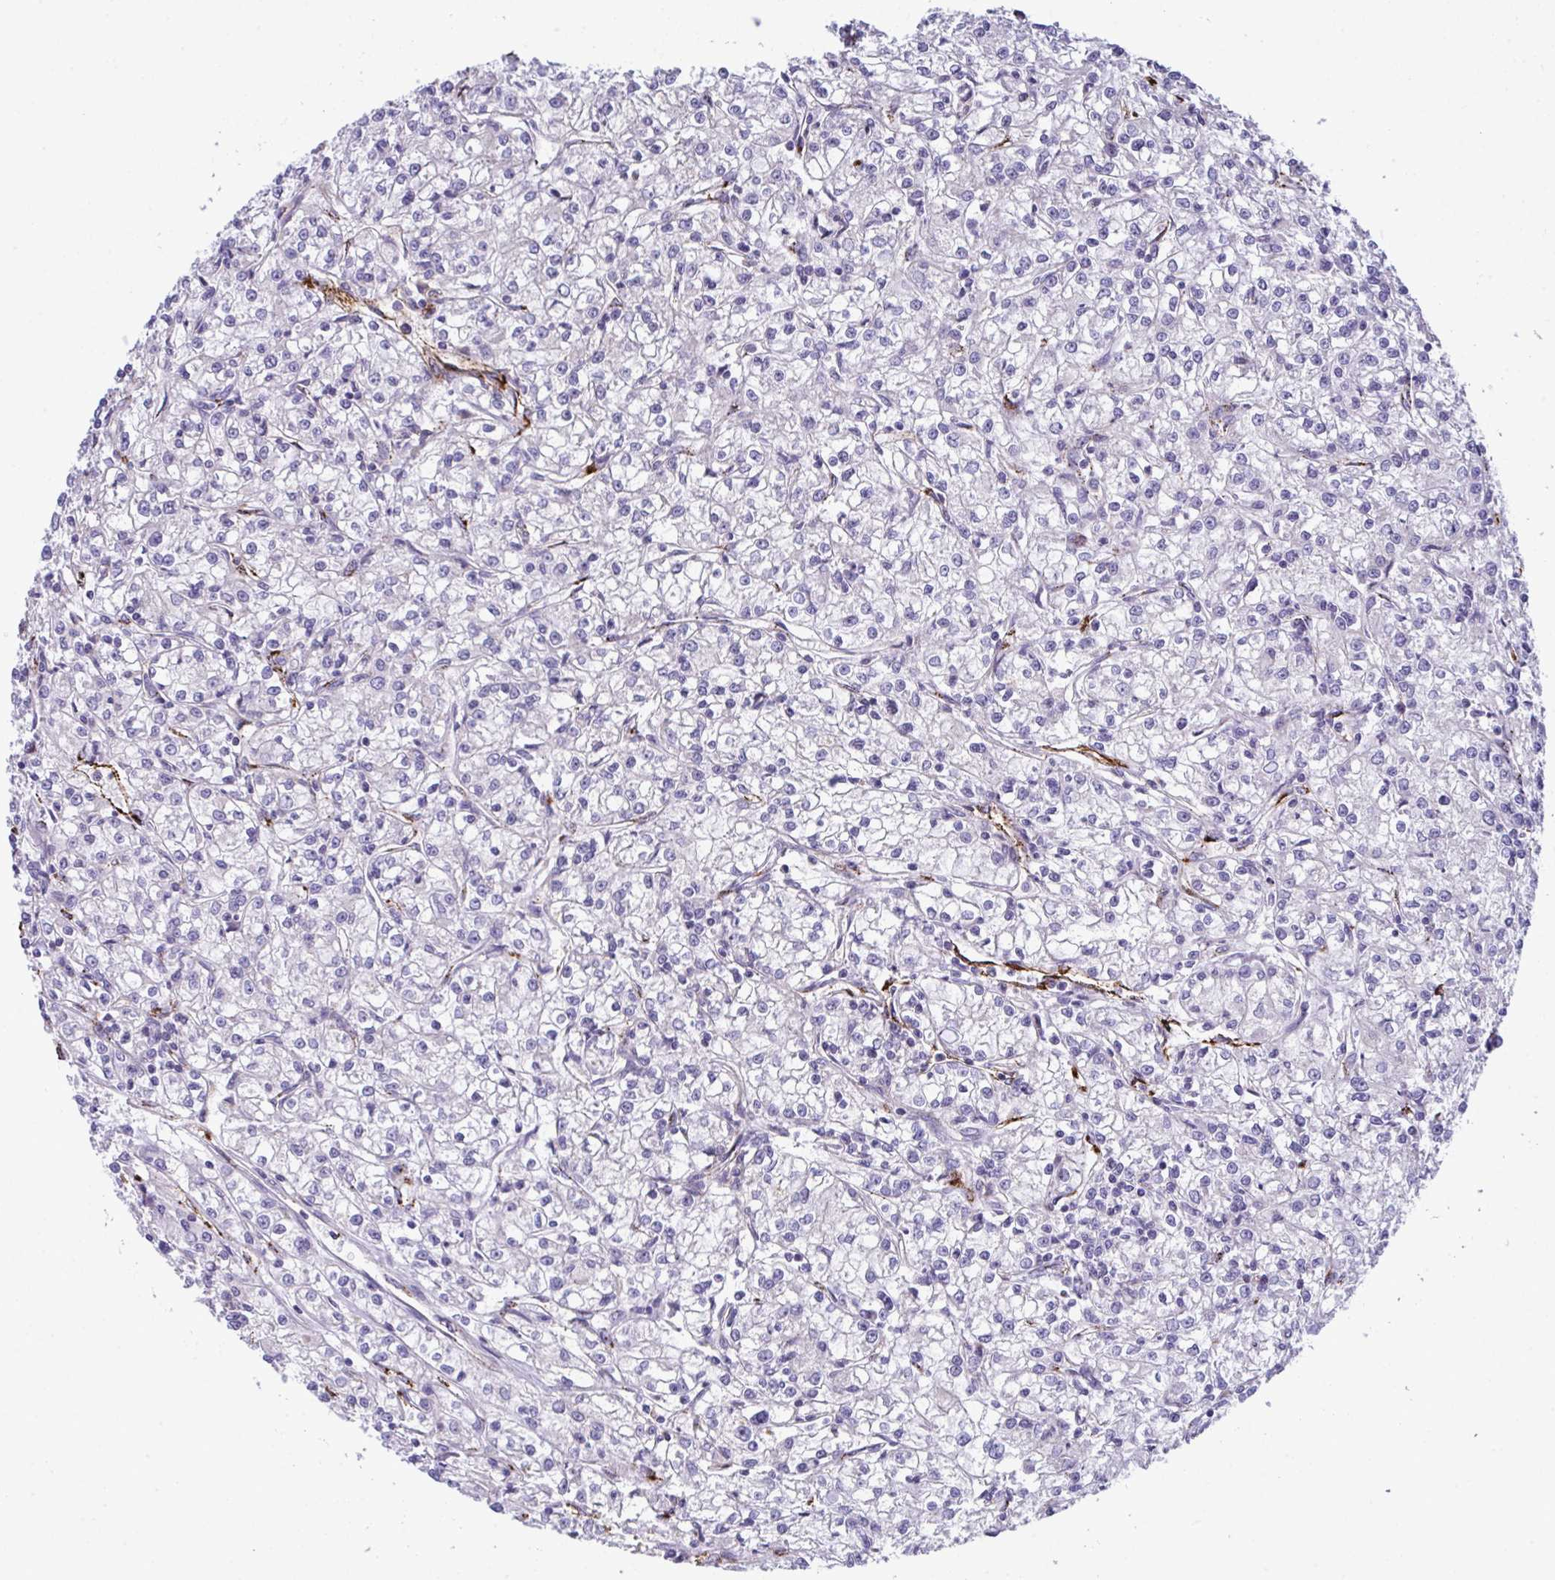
{"staining": {"intensity": "negative", "quantity": "none", "location": "none"}, "tissue": "renal cancer", "cell_type": "Tumor cells", "image_type": "cancer", "snomed": [{"axis": "morphology", "description": "Adenocarcinoma, NOS"}, {"axis": "topography", "description": "Kidney"}], "caption": "A high-resolution histopathology image shows immunohistochemistry (IHC) staining of renal adenocarcinoma, which shows no significant staining in tumor cells.", "gene": "TOR1AIP2", "patient": {"sex": "female", "age": 59}}